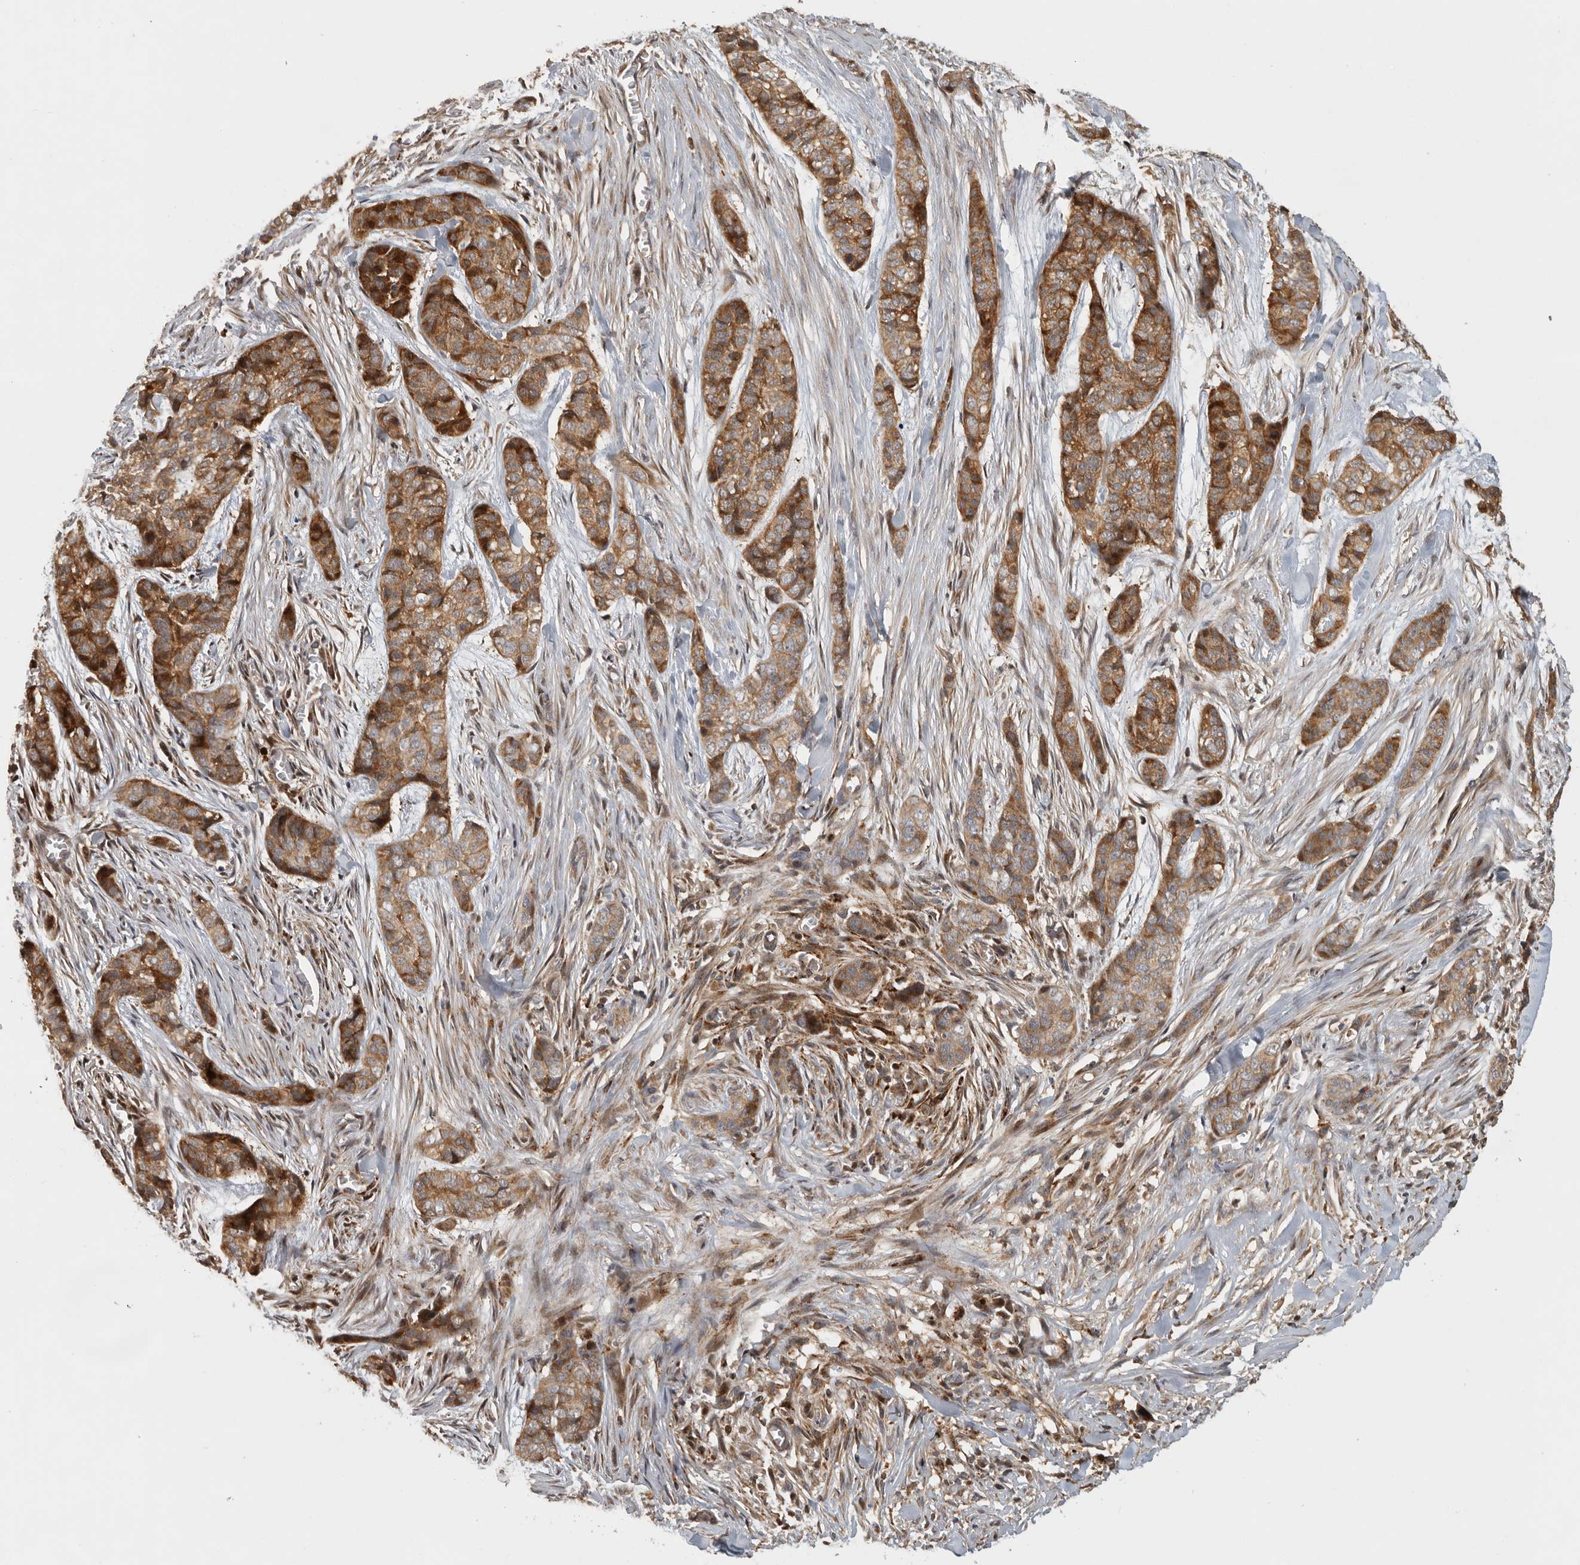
{"staining": {"intensity": "strong", "quantity": "25%-75%", "location": "cytoplasmic/membranous"}, "tissue": "skin cancer", "cell_type": "Tumor cells", "image_type": "cancer", "snomed": [{"axis": "morphology", "description": "Basal cell carcinoma"}, {"axis": "topography", "description": "Skin"}], "caption": "The image shows a brown stain indicating the presence of a protein in the cytoplasmic/membranous of tumor cells in skin cancer. Using DAB (3,3'-diaminobenzidine) (brown) and hematoxylin (blue) stains, captured at high magnification using brightfield microscopy.", "gene": "SWT1", "patient": {"sex": "female", "age": 64}}